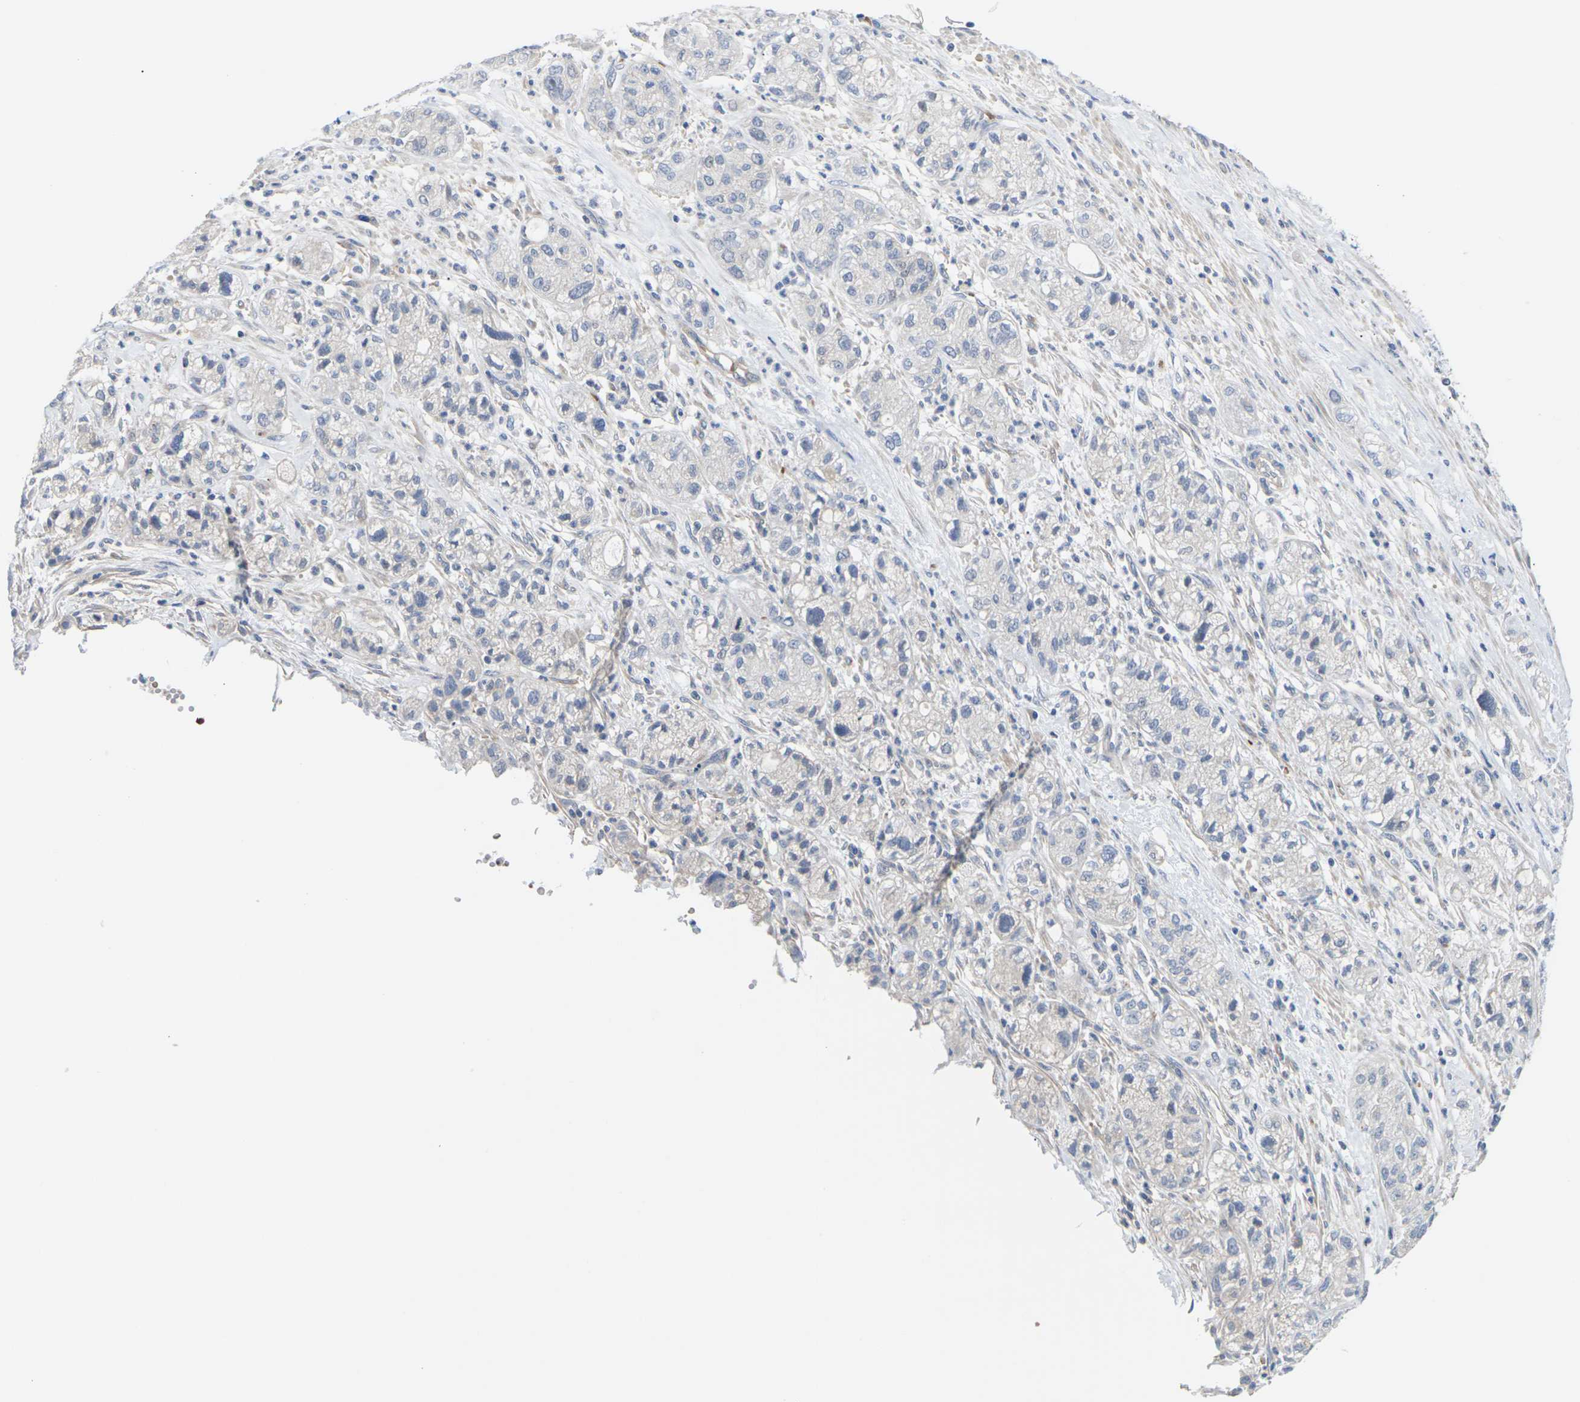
{"staining": {"intensity": "negative", "quantity": "none", "location": "none"}, "tissue": "pancreatic cancer", "cell_type": "Tumor cells", "image_type": "cancer", "snomed": [{"axis": "morphology", "description": "Adenocarcinoma, NOS"}, {"axis": "topography", "description": "Pancreas"}], "caption": "The histopathology image exhibits no significant expression in tumor cells of pancreatic adenocarcinoma.", "gene": "TMCO4", "patient": {"sex": "female", "age": 78}}